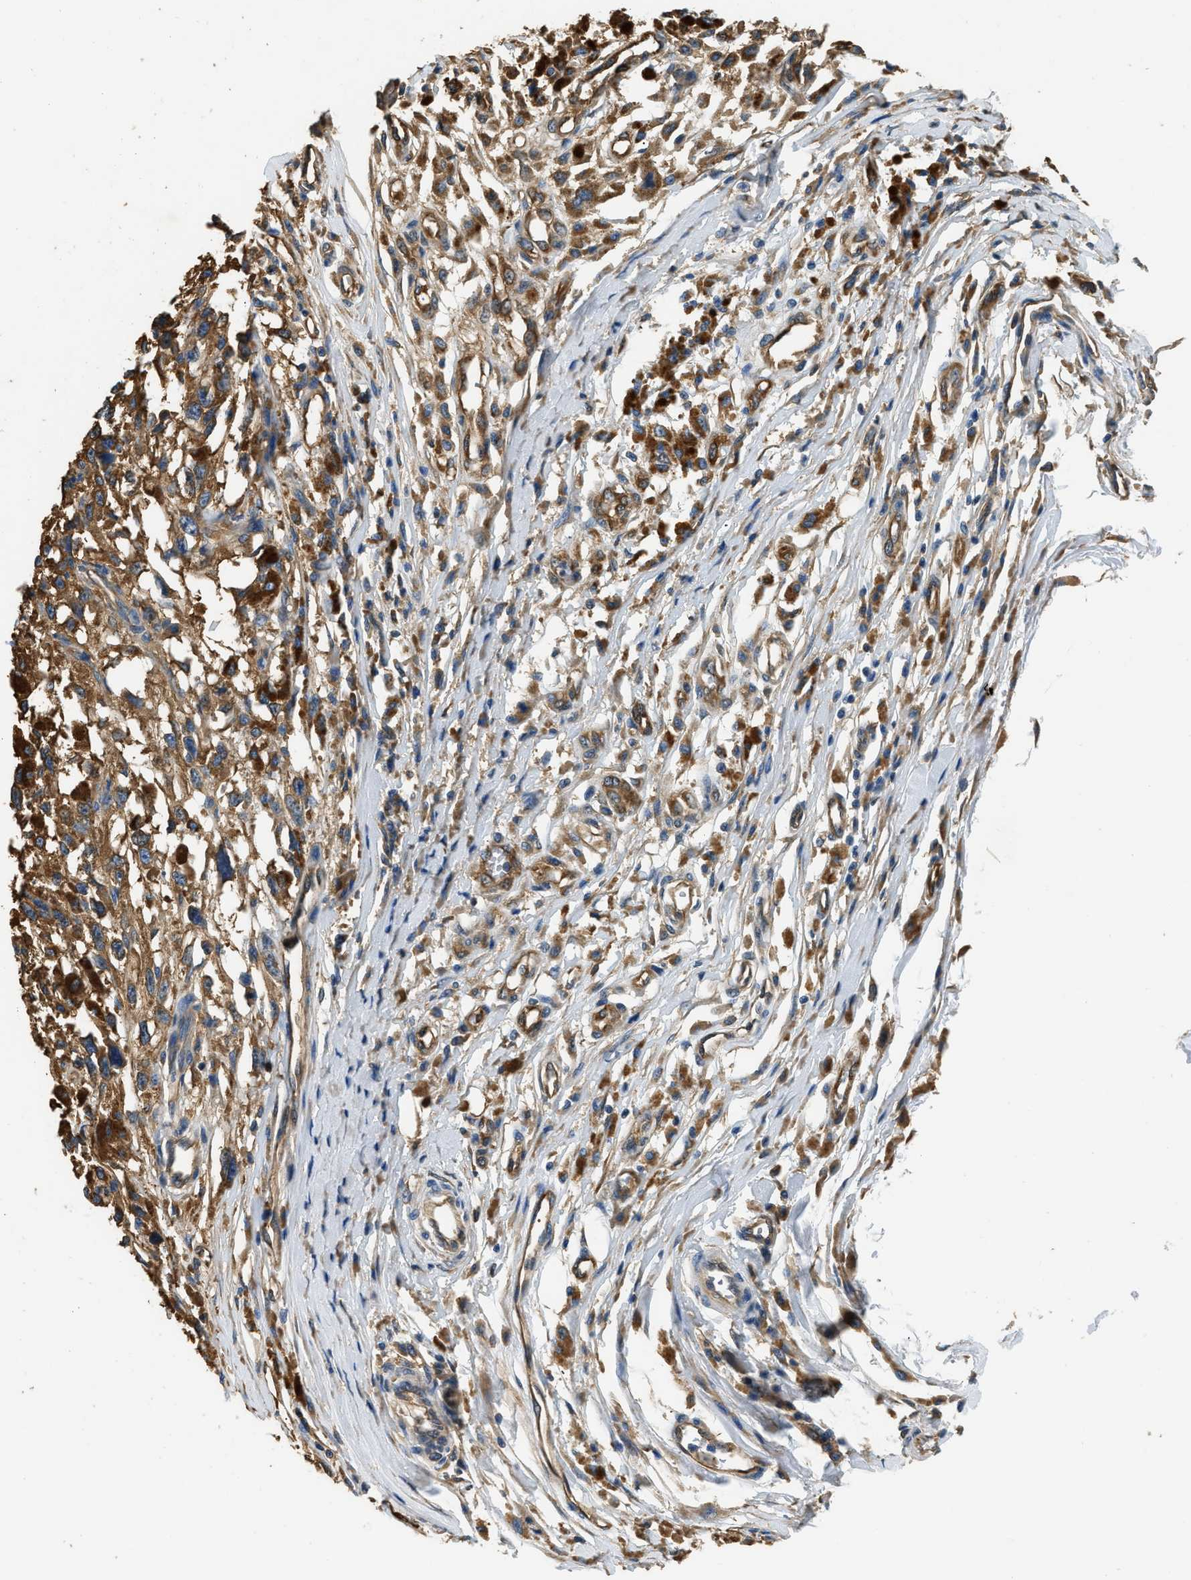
{"staining": {"intensity": "moderate", "quantity": ">75%", "location": "cytoplasmic/membranous"}, "tissue": "melanoma", "cell_type": "Tumor cells", "image_type": "cancer", "snomed": [{"axis": "morphology", "description": "Malignant melanoma, Metastatic site"}, {"axis": "topography", "description": "Lymph node"}], "caption": "Melanoma stained with immunohistochemistry (IHC) shows moderate cytoplasmic/membranous staining in about >75% of tumor cells. (DAB = brown stain, brightfield microscopy at high magnification).", "gene": "PPP2R1B", "patient": {"sex": "male", "age": 59}}